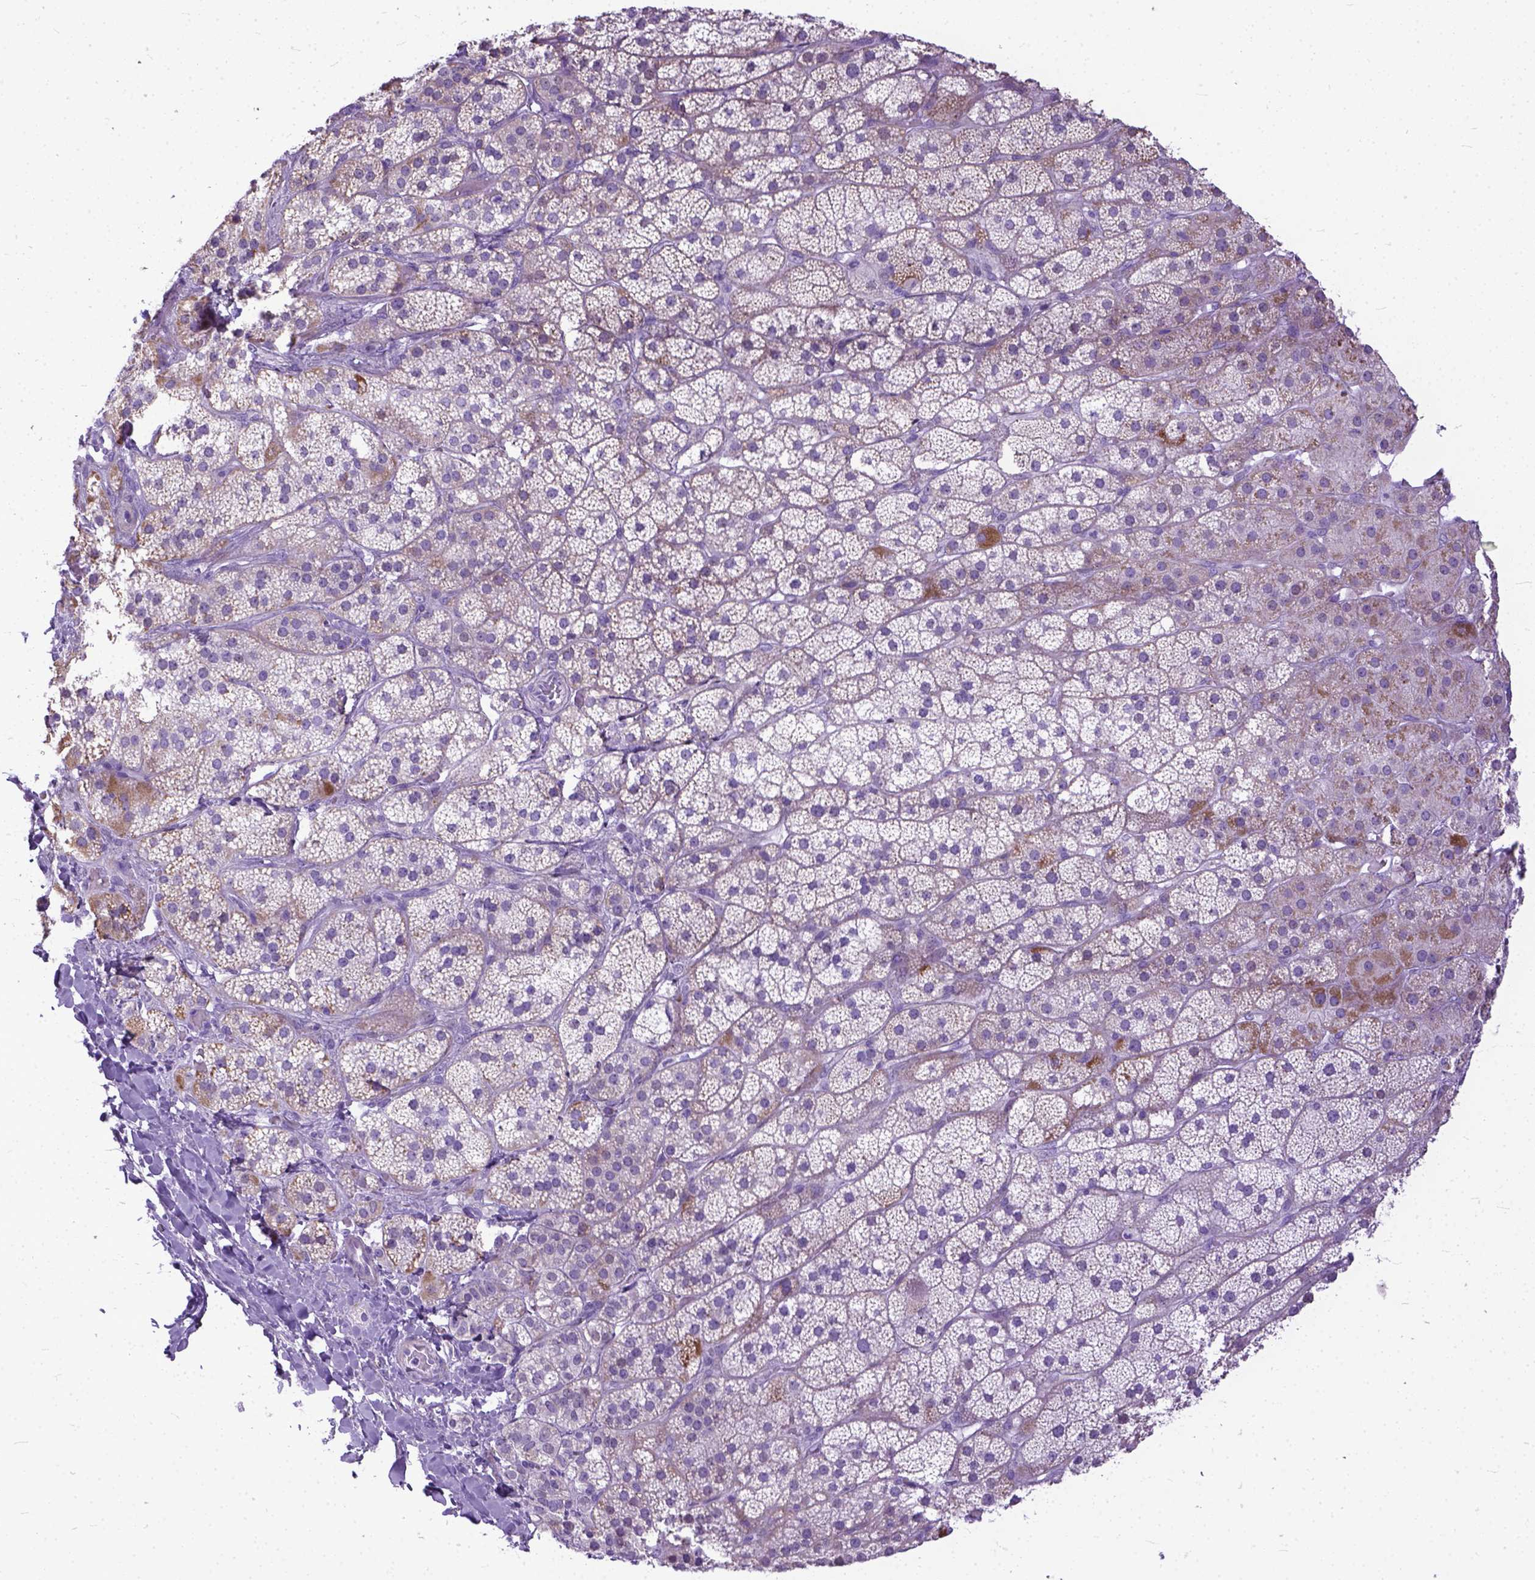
{"staining": {"intensity": "weak", "quantity": "<25%", "location": "cytoplasmic/membranous"}, "tissue": "adrenal gland", "cell_type": "Glandular cells", "image_type": "normal", "snomed": [{"axis": "morphology", "description": "Normal tissue, NOS"}, {"axis": "topography", "description": "Adrenal gland"}], "caption": "A photomicrograph of human adrenal gland is negative for staining in glandular cells. The staining was performed using DAB (3,3'-diaminobenzidine) to visualize the protein expression in brown, while the nuclei were stained in blue with hematoxylin (Magnification: 20x).", "gene": "PLK5", "patient": {"sex": "male", "age": 57}}